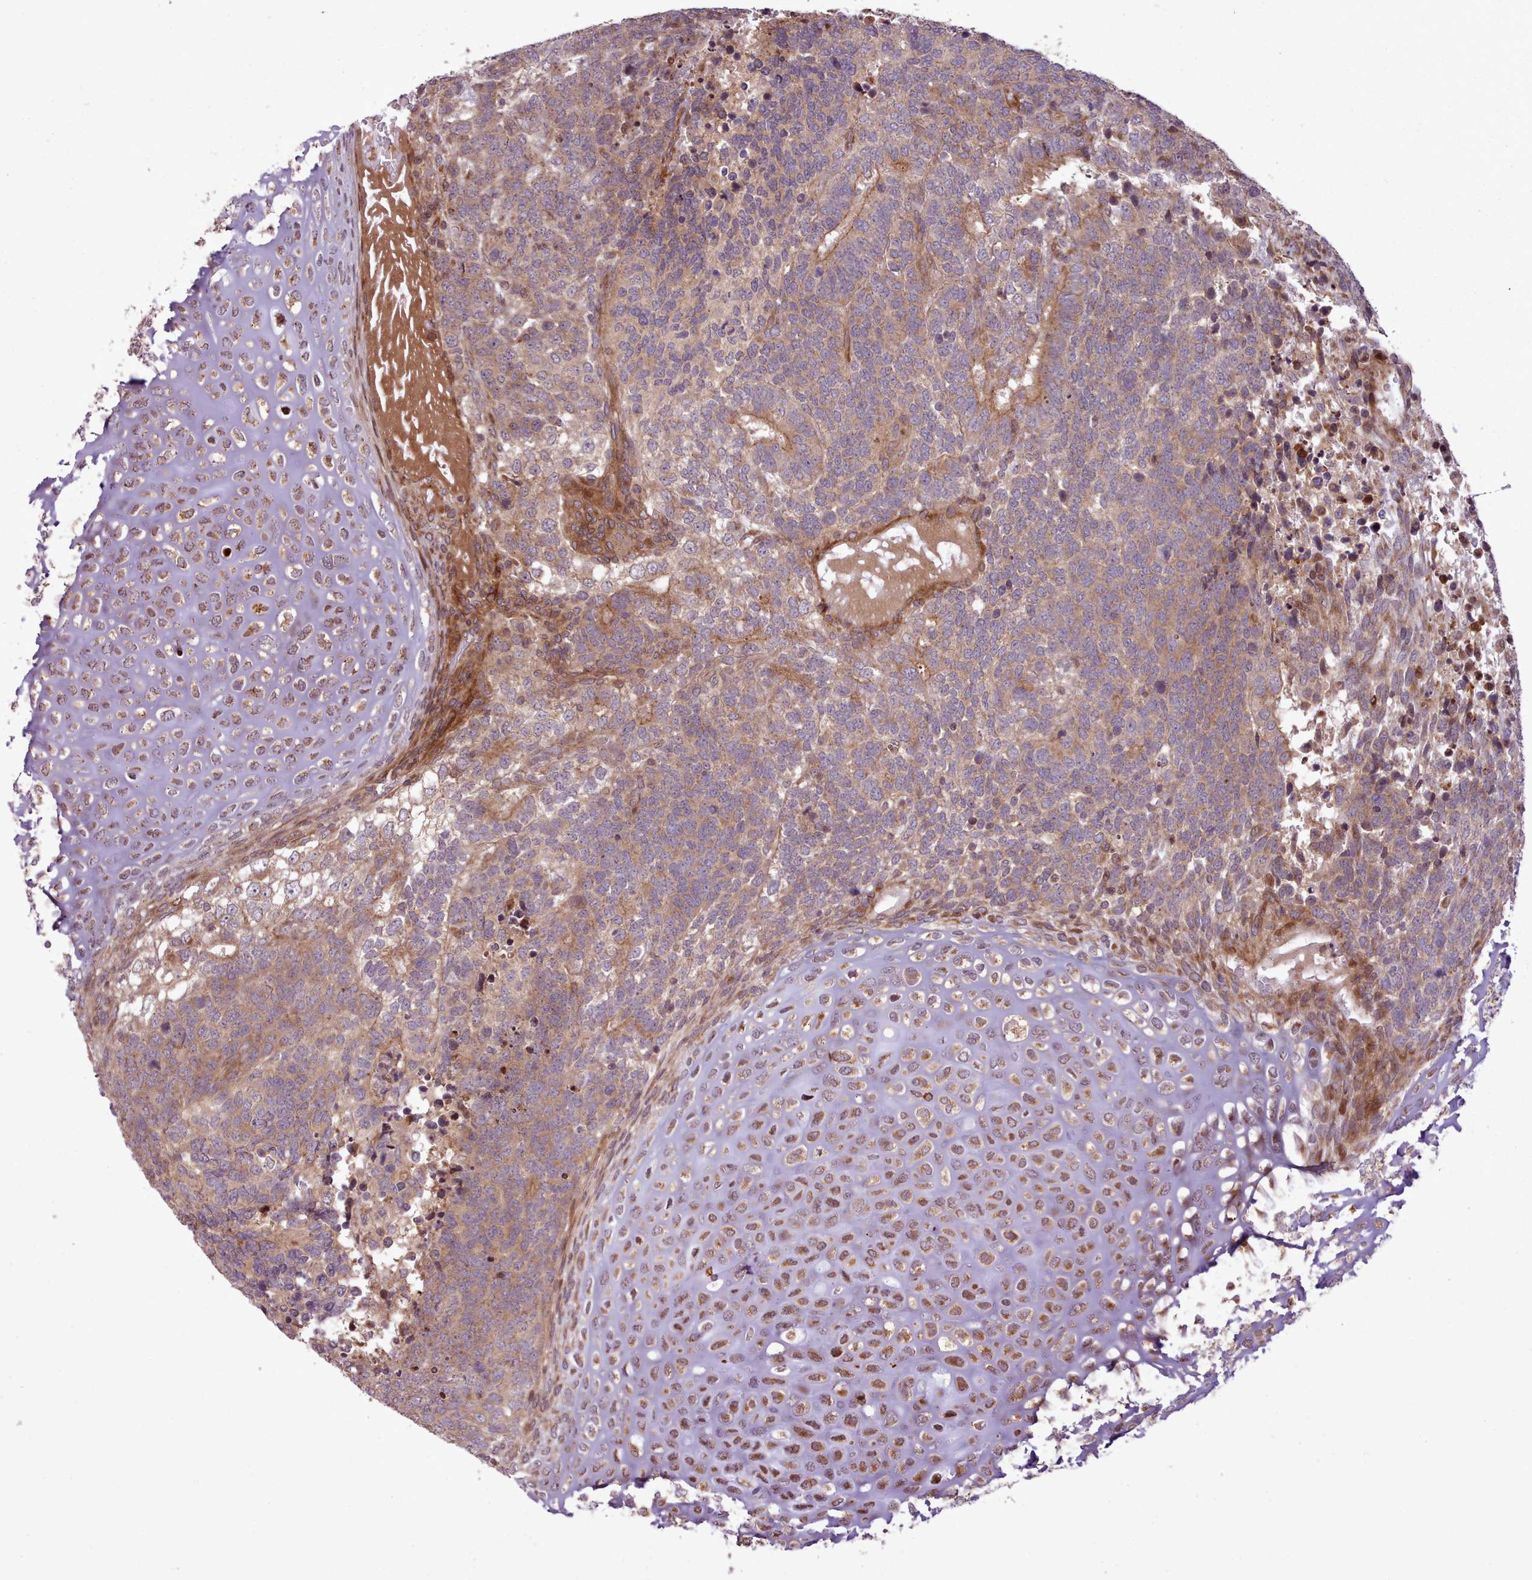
{"staining": {"intensity": "moderate", "quantity": ">75%", "location": "cytoplasmic/membranous"}, "tissue": "testis cancer", "cell_type": "Tumor cells", "image_type": "cancer", "snomed": [{"axis": "morphology", "description": "Carcinoma, Embryonal, NOS"}, {"axis": "topography", "description": "Testis"}], "caption": "Tumor cells demonstrate moderate cytoplasmic/membranous staining in approximately >75% of cells in testis cancer.", "gene": "NLRP7", "patient": {"sex": "male", "age": 23}}